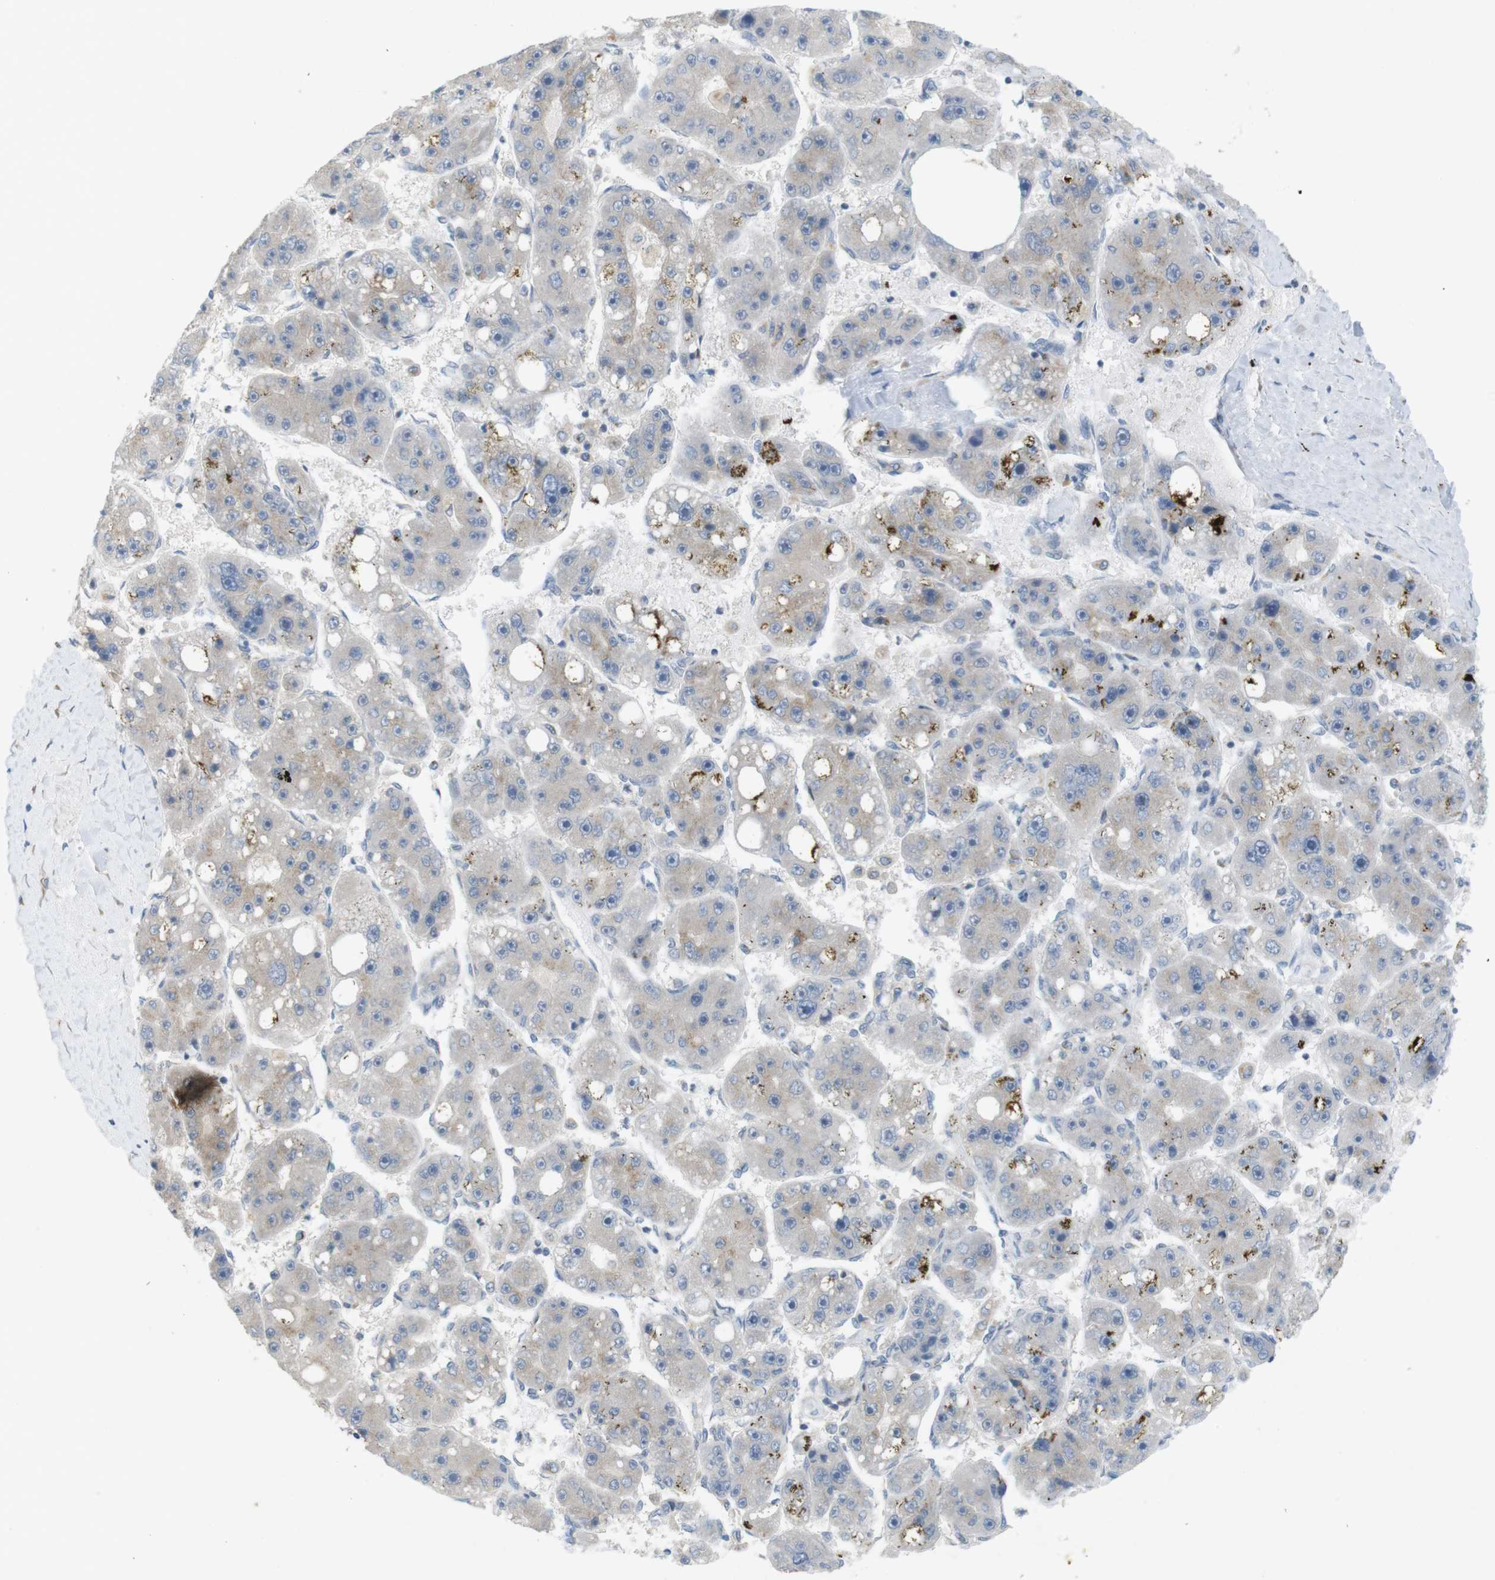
{"staining": {"intensity": "moderate", "quantity": "<25%", "location": "cytoplasmic/membranous"}, "tissue": "liver cancer", "cell_type": "Tumor cells", "image_type": "cancer", "snomed": [{"axis": "morphology", "description": "Carcinoma, Hepatocellular, NOS"}, {"axis": "topography", "description": "Liver"}], "caption": "Immunohistochemistry (IHC) photomicrograph of liver hepatocellular carcinoma stained for a protein (brown), which demonstrates low levels of moderate cytoplasmic/membranous expression in approximately <25% of tumor cells.", "gene": "YIPF3", "patient": {"sex": "female", "age": 61}}